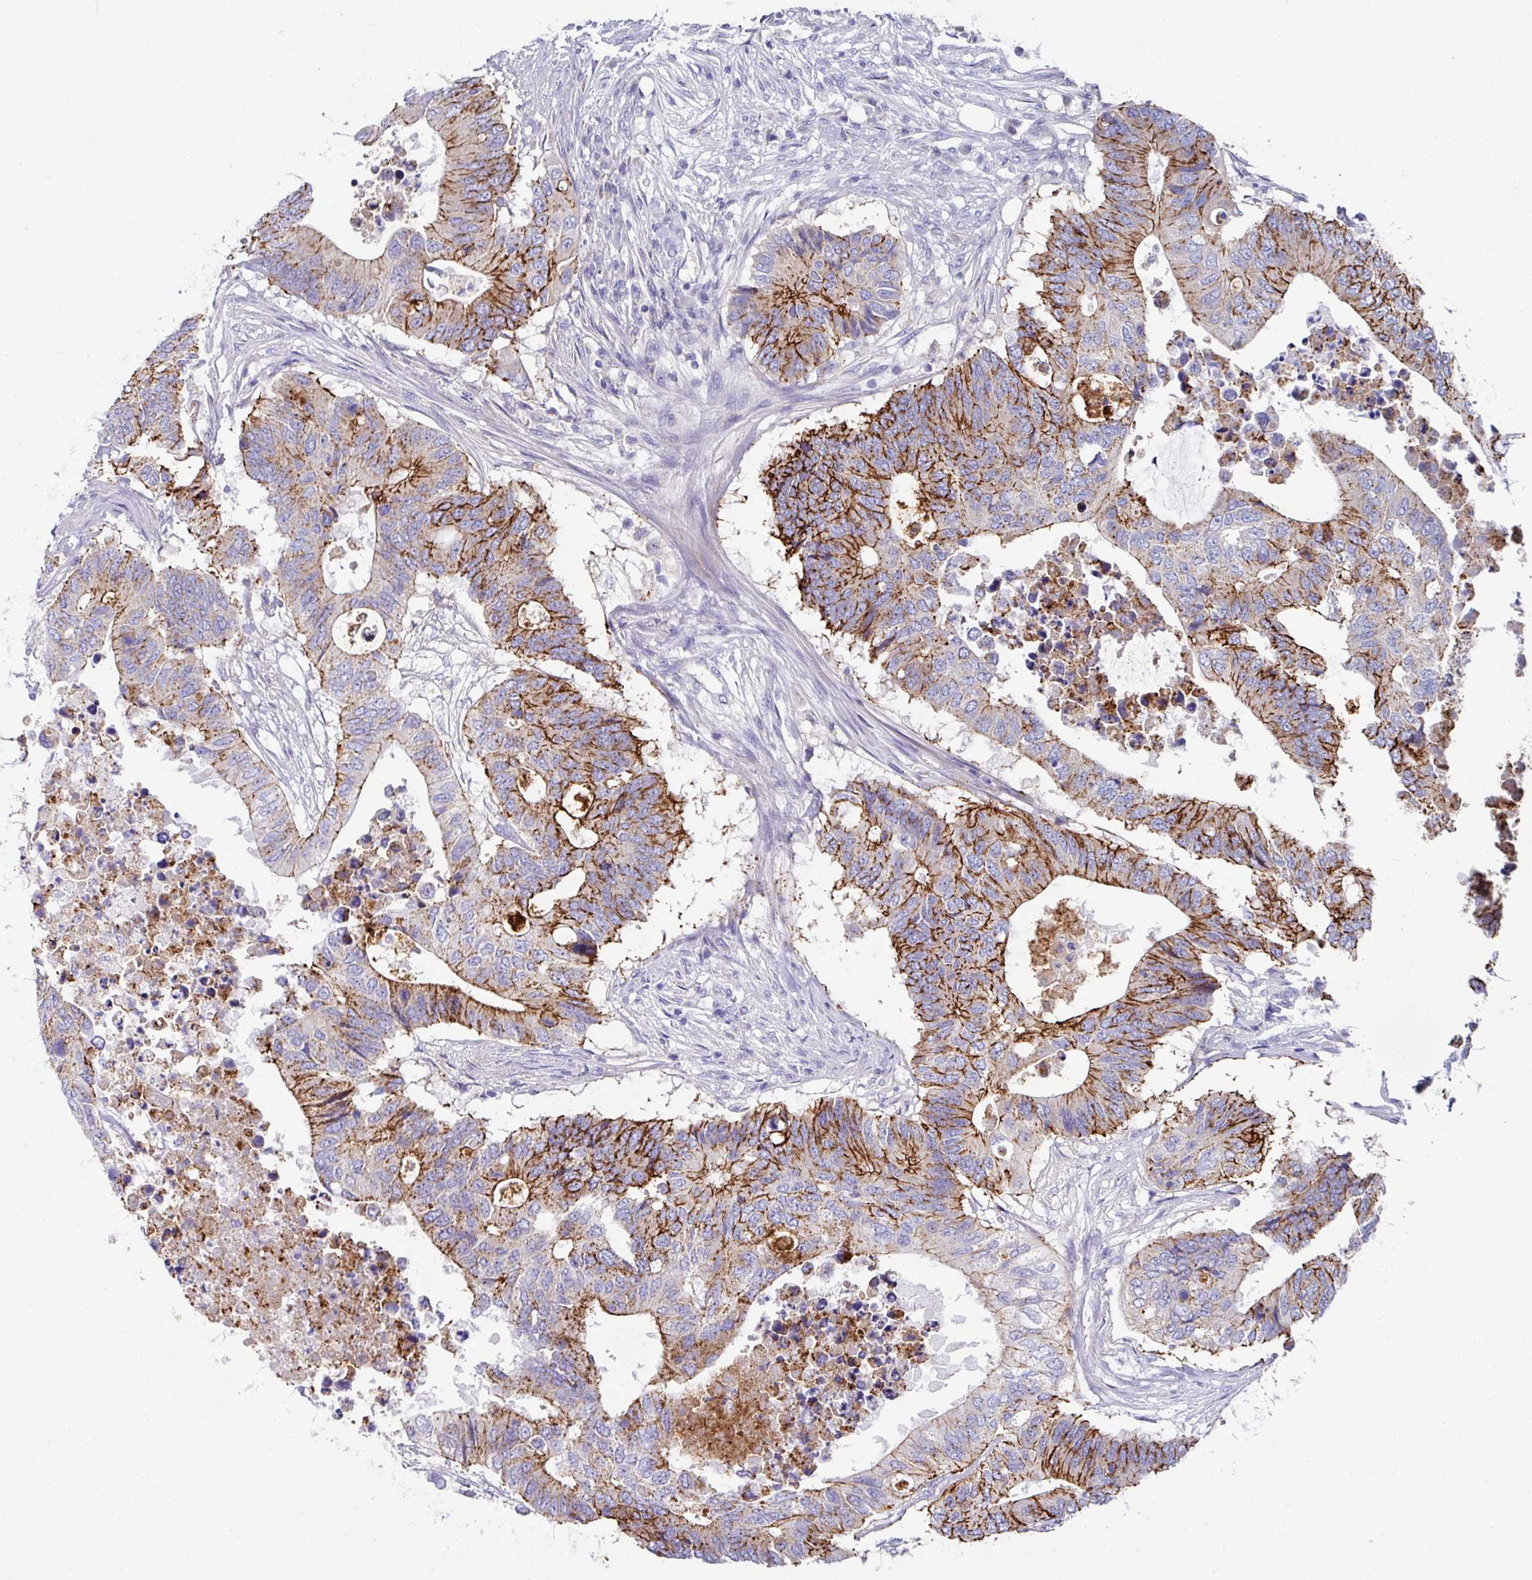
{"staining": {"intensity": "strong", "quantity": "25%-75%", "location": "cytoplasmic/membranous"}, "tissue": "colorectal cancer", "cell_type": "Tumor cells", "image_type": "cancer", "snomed": [{"axis": "morphology", "description": "Adenocarcinoma, NOS"}, {"axis": "topography", "description": "Colon"}], "caption": "DAB (3,3'-diaminobenzidine) immunohistochemical staining of colorectal cancer (adenocarcinoma) displays strong cytoplasmic/membranous protein positivity in approximately 25%-75% of tumor cells.", "gene": "CLDN1", "patient": {"sex": "male", "age": 71}}